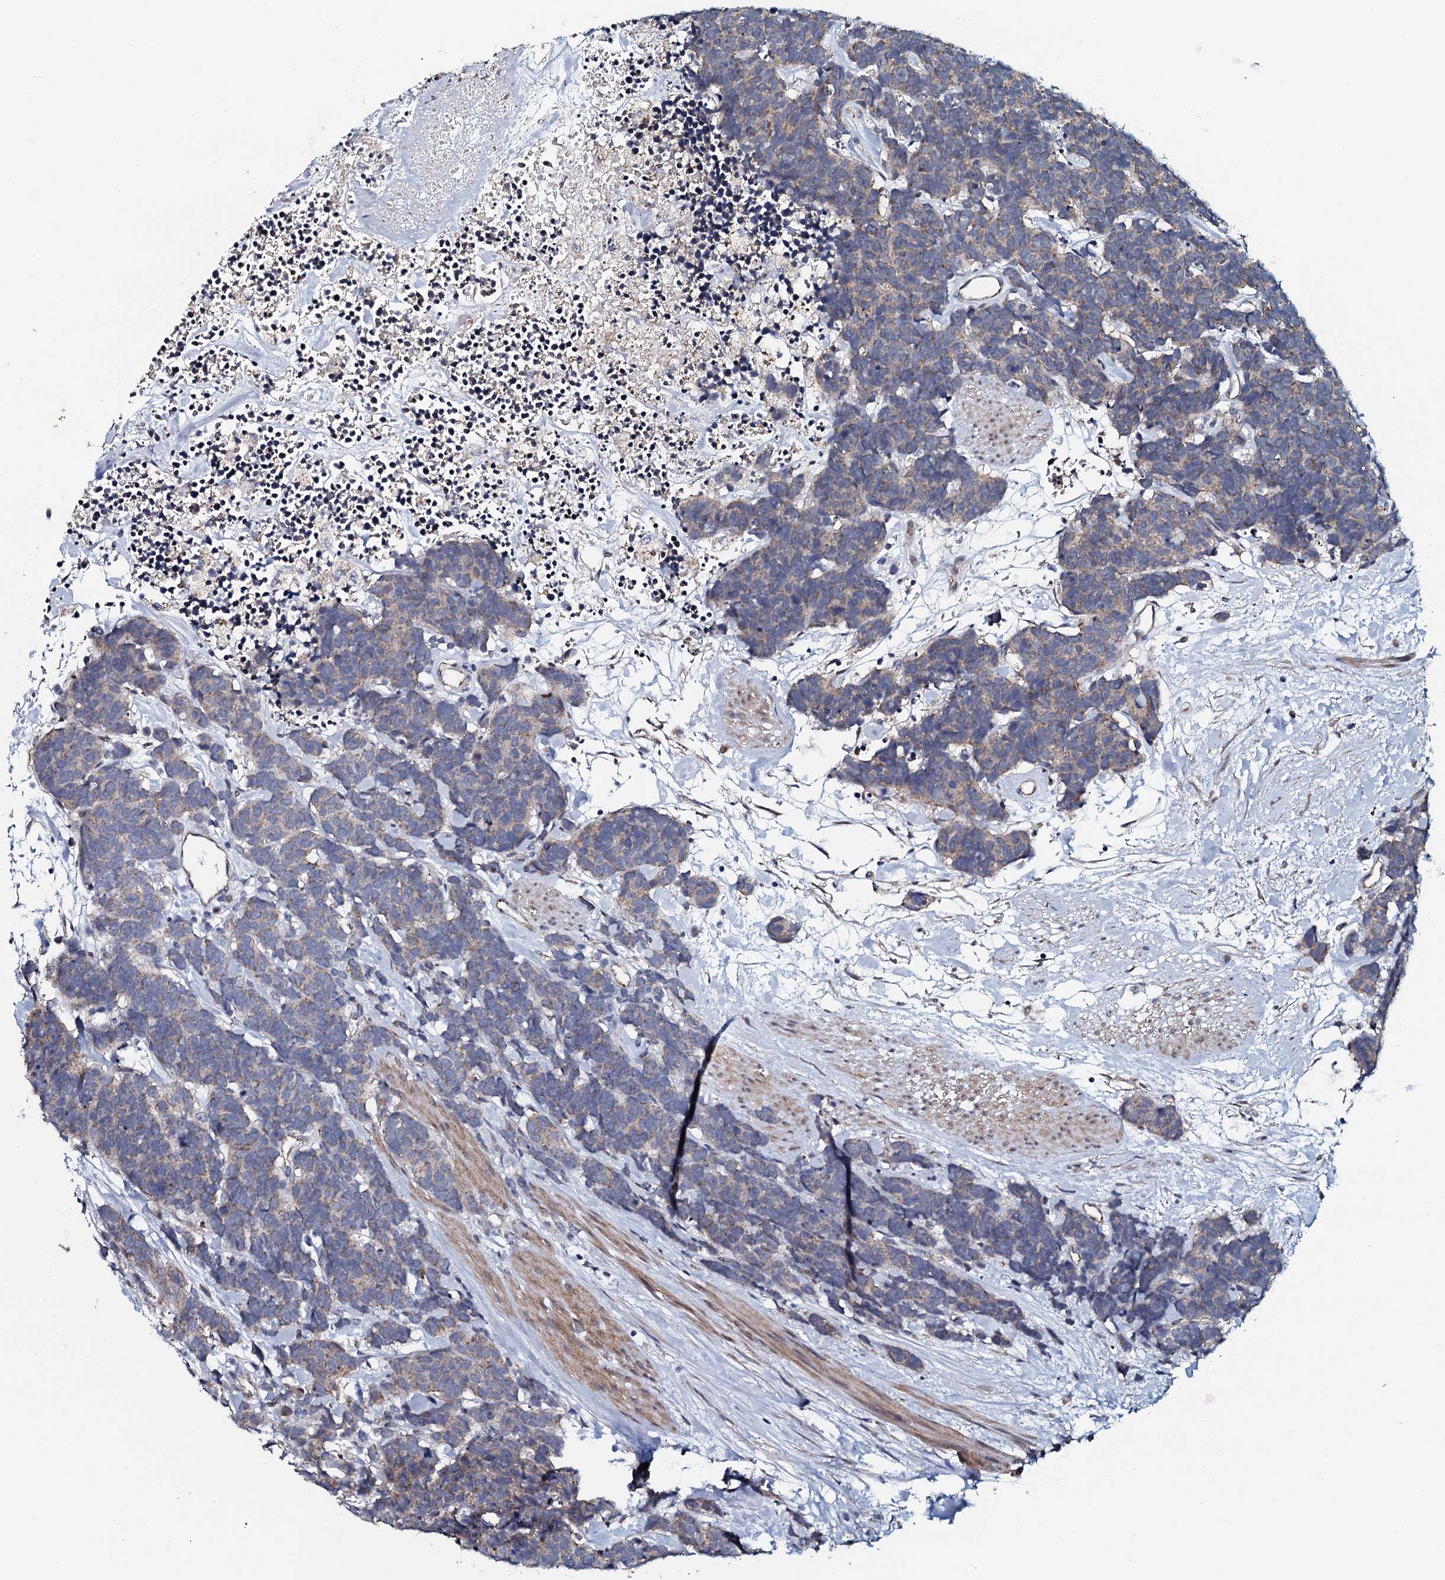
{"staining": {"intensity": "weak", "quantity": "25%-75%", "location": "cytoplasmic/membranous"}, "tissue": "carcinoid", "cell_type": "Tumor cells", "image_type": "cancer", "snomed": [{"axis": "morphology", "description": "Carcinoma, NOS"}, {"axis": "morphology", "description": "Carcinoid, malignant, NOS"}, {"axis": "topography", "description": "Urinary bladder"}], "caption": "Immunohistochemical staining of carcinoid demonstrates low levels of weak cytoplasmic/membranous staining in about 25%-75% of tumor cells. The protein is stained brown, and the nuclei are stained in blue (DAB (3,3'-diaminobenzidine) IHC with brightfield microscopy, high magnification).", "gene": "KCTD4", "patient": {"sex": "male", "age": 57}}